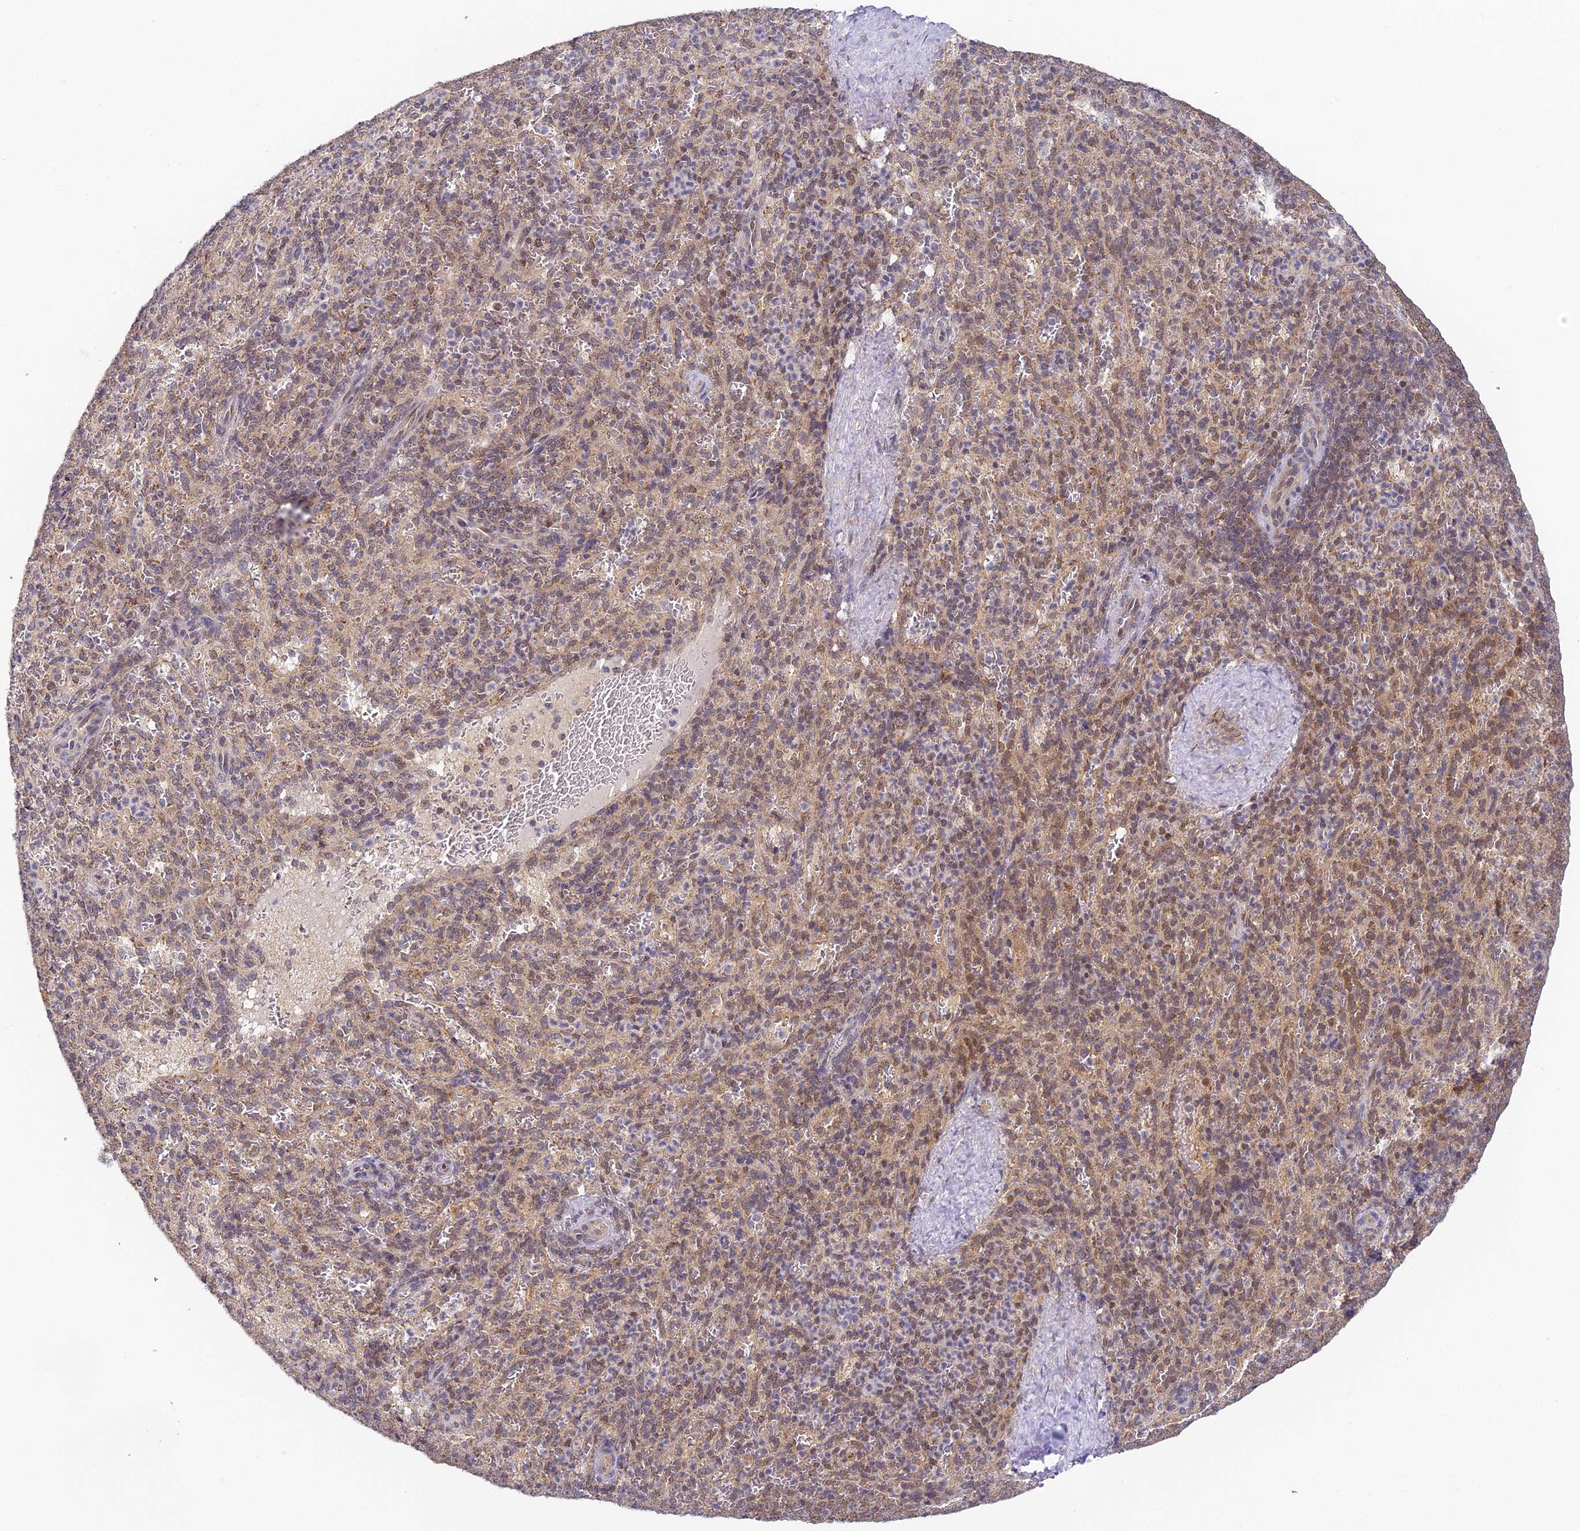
{"staining": {"intensity": "weak", "quantity": "25%-75%", "location": "nuclear"}, "tissue": "spleen", "cell_type": "Cells in red pulp", "image_type": "normal", "snomed": [{"axis": "morphology", "description": "Normal tissue, NOS"}, {"axis": "topography", "description": "Spleen"}], "caption": "Immunohistochemistry (IHC) histopathology image of benign spleen: human spleen stained using immunohistochemistry demonstrates low levels of weak protein expression localized specifically in the nuclear of cells in red pulp, appearing as a nuclear brown color.", "gene": "DNAAF10", "patient": {"sex": "female", "age": 21}}